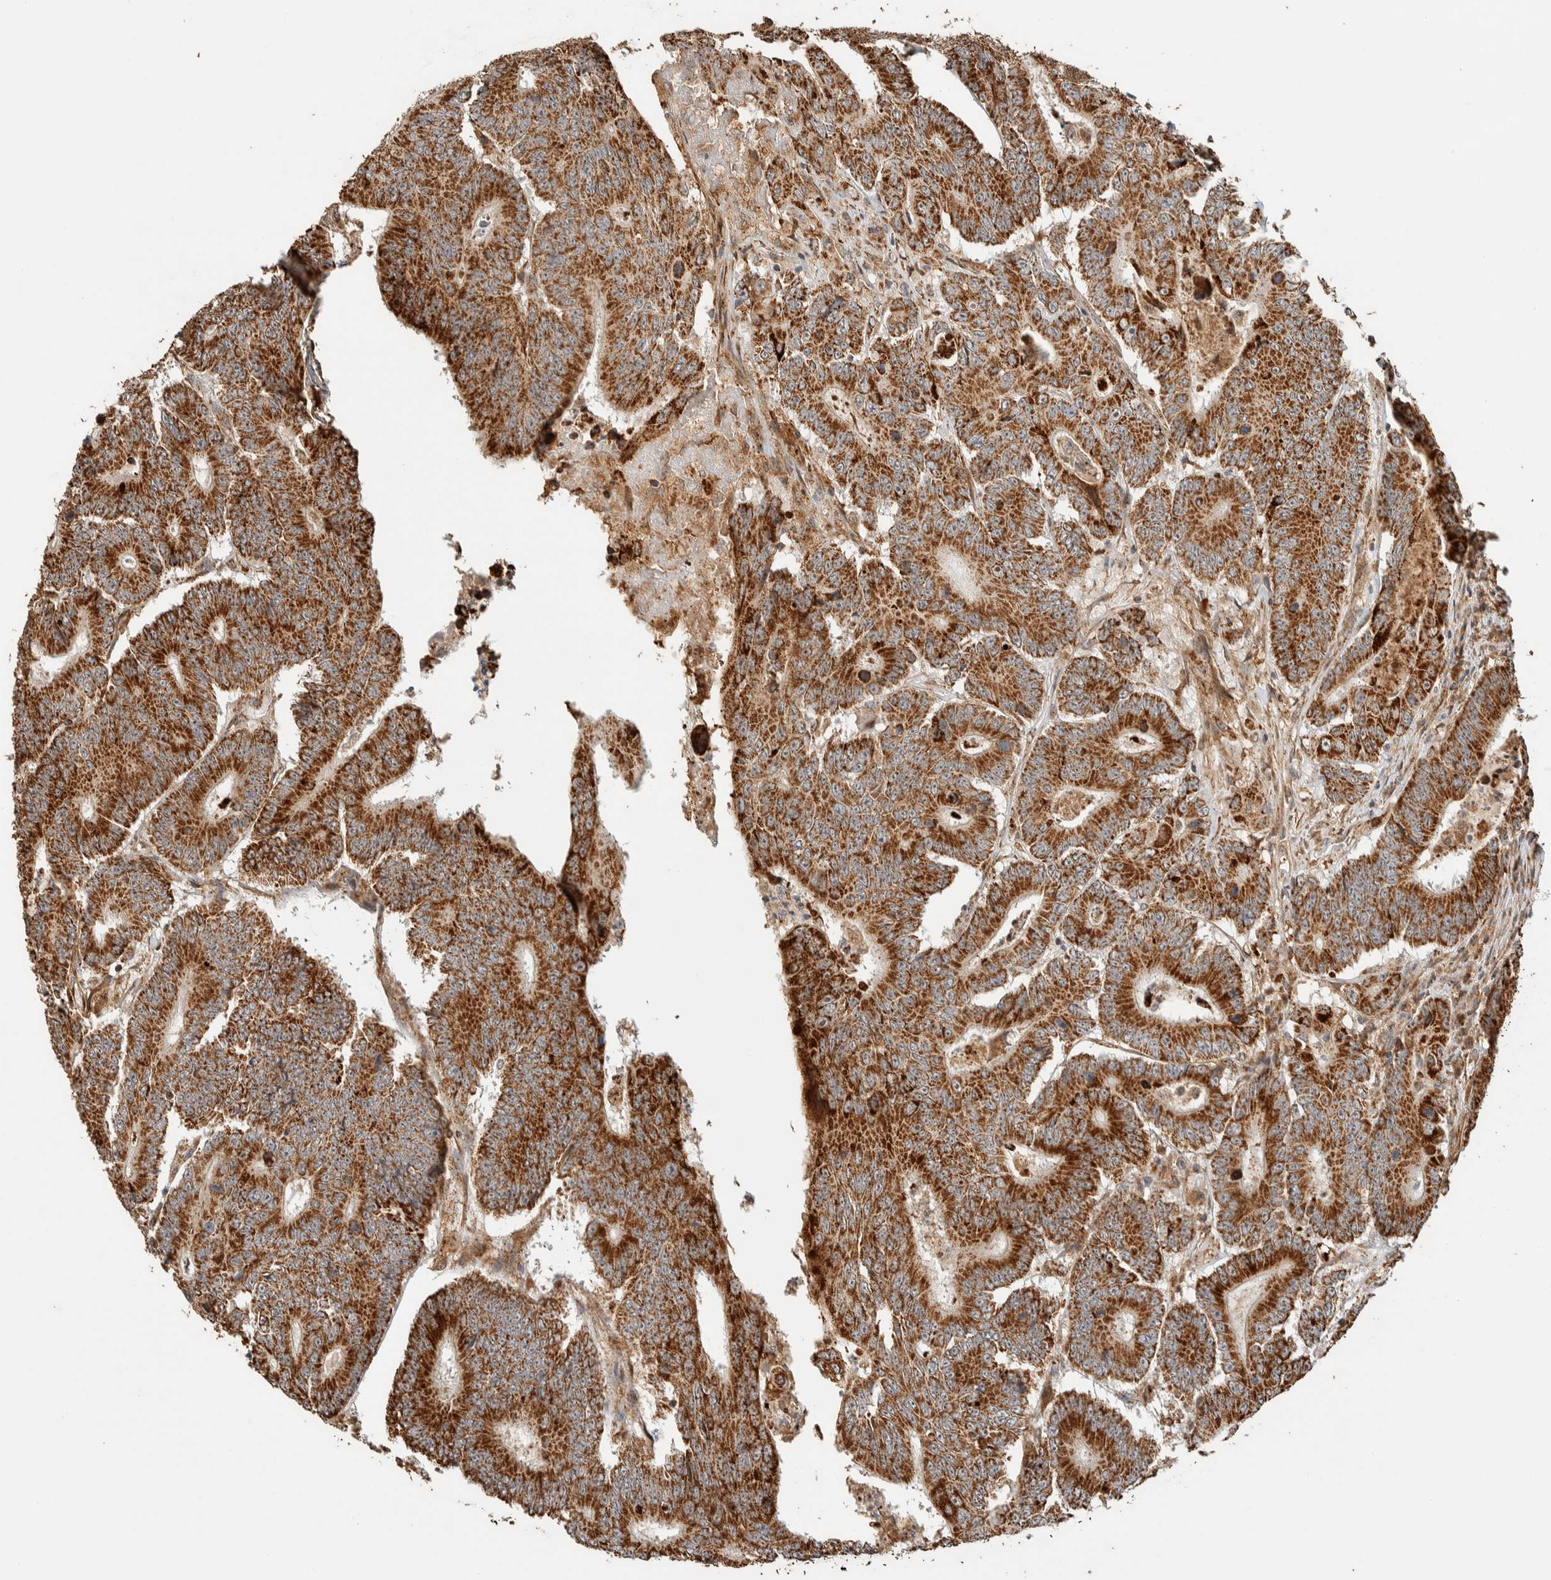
{"staining": {"intensity": "strong", "quantity": ">75%", "location": "cytoplasmic/membranous"}, "tissue": "colorectal cancer", "cell_type": "Tumor cells", "image_type": "cancer", "snomed": [{"axis": "morphology", "description": "Adenocarcinoma, NOS"}, {"axis": "topography", "description": "Colon"}], "caption": "Tumor cells display high levels of strong cytoplasmic/membranous staining in approximately >75% of cells in human colorectal cancer (adenocarcinoma).", "gene": "KIF9", "patient": {"sex": "male", "age": 83}}